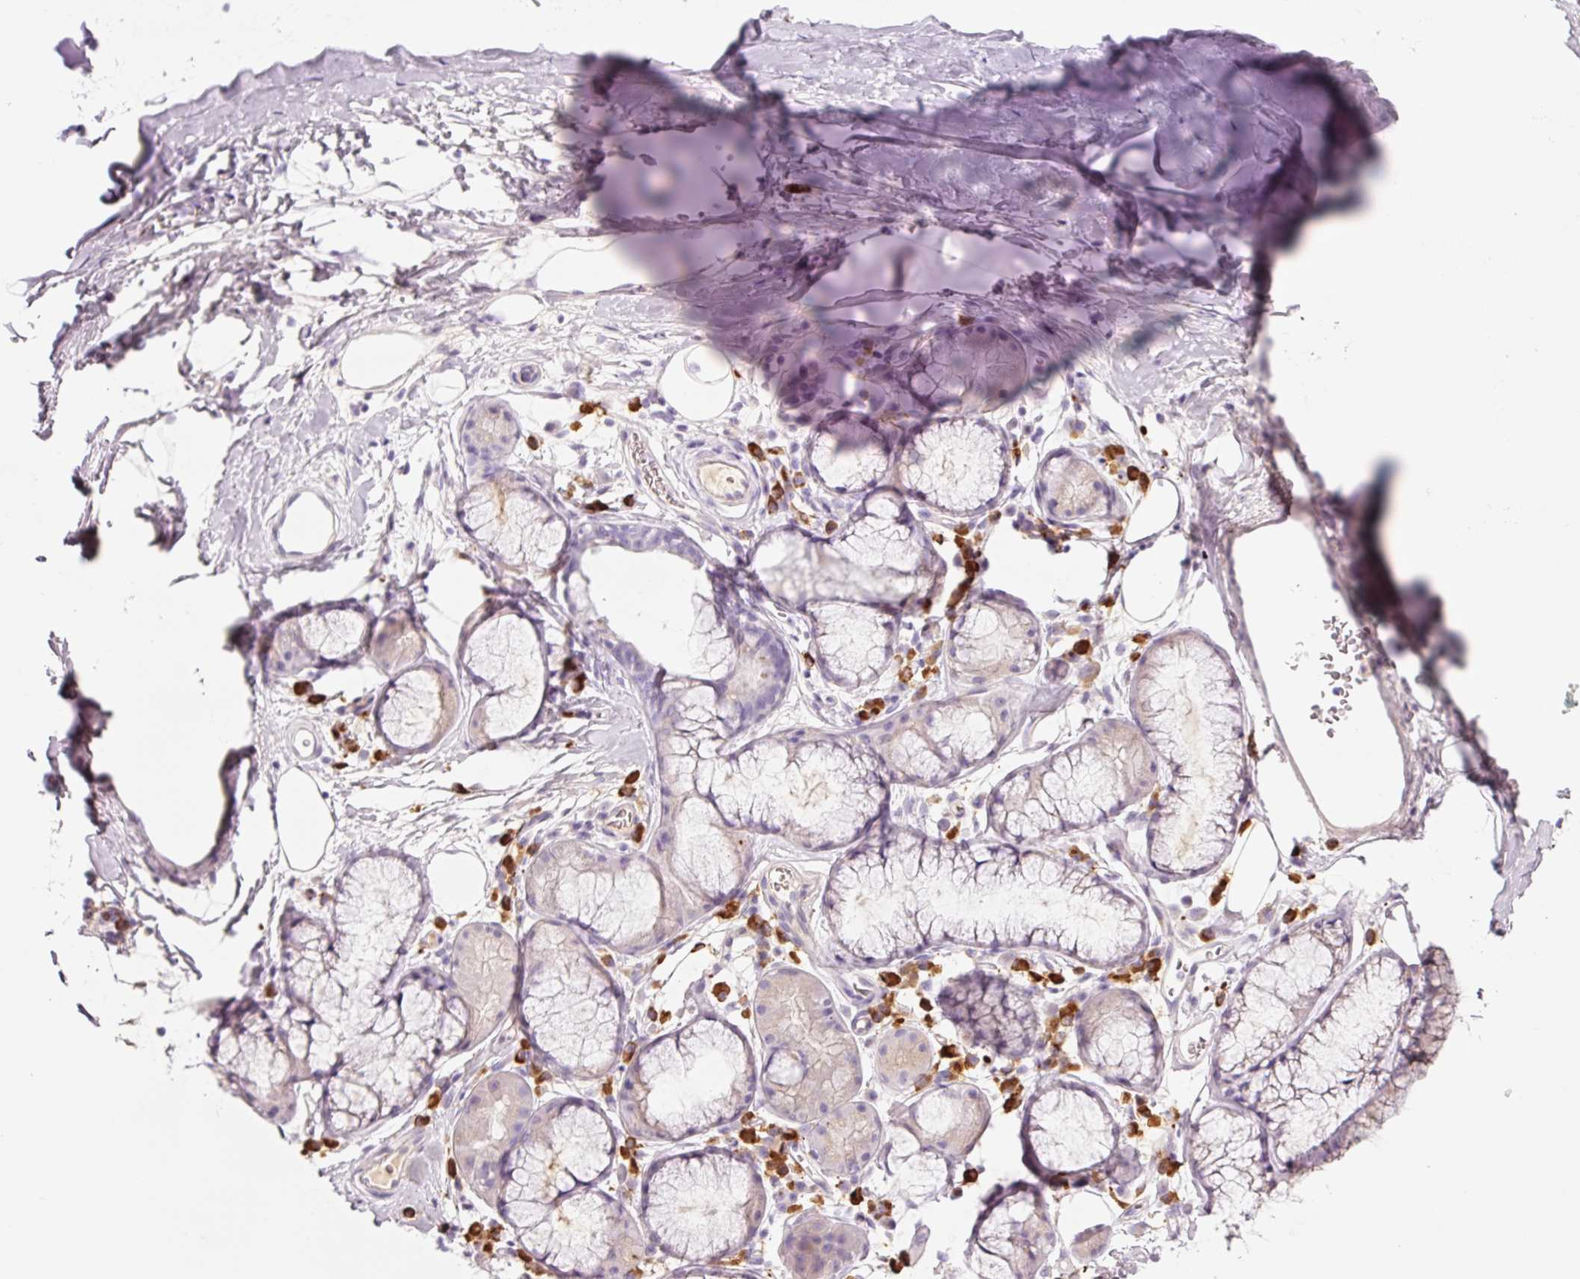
{"staining": {"intensity": "negative", "quantity": "none", "location": "none"}, "tissue": "adipose tissue", "cell_type": "Adipocytes", "image_type": "normal", "snomed": [{"axis": "morphology", "description": "Normal tissue, NOS"}, {"axis": "topography", "description": "Cartilage tissue"}, {"axis": "topography", "description": "Bronchus"}], "caption": "Human adipose tissue stained for a protein using immunohistochemistry (IHC) displays no staining in adipocytes.", "gene": "KLF1", "patient": {"sex": "male", "age": 58}}